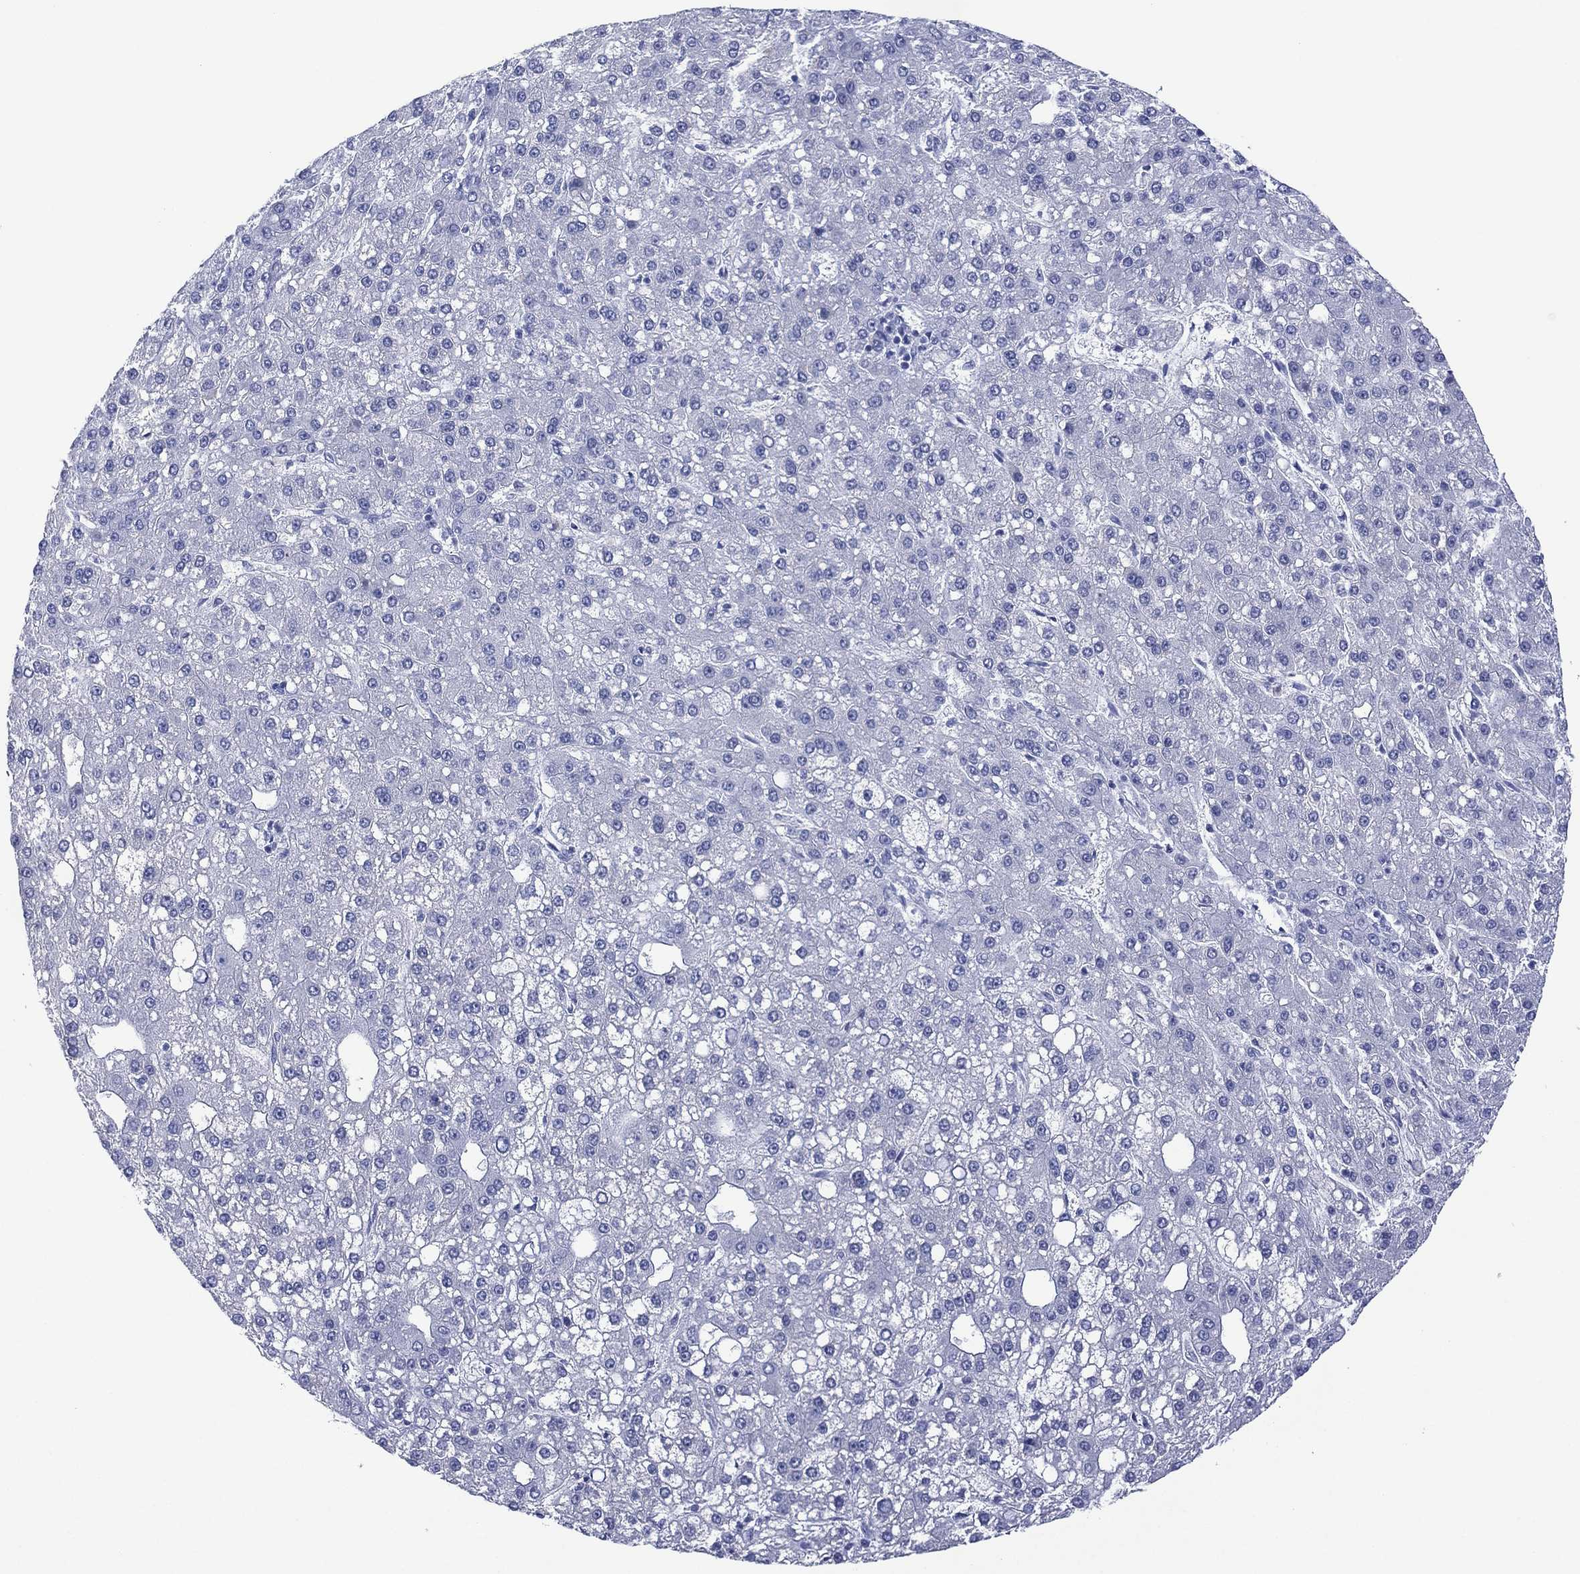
{"staining": {"intensity": "negative", "quantity": "none", "location": "none"}, "tissue": "liver cancer", "cell_type": "Tumor cells", "image_type": "cancer", "snomed": [{"axis": "morphology", "description": "Carcinoma, Hepatocellular, NOS"}, {"axis": "topography", "description": "Liver"}], "caption": "This is an immunohistochemistry micrograph of liver hepatocellular carcinoma. There is no expression in tumor cells.", "gene": "DSG1", "patient": {"sex": "male", "age": 67}}